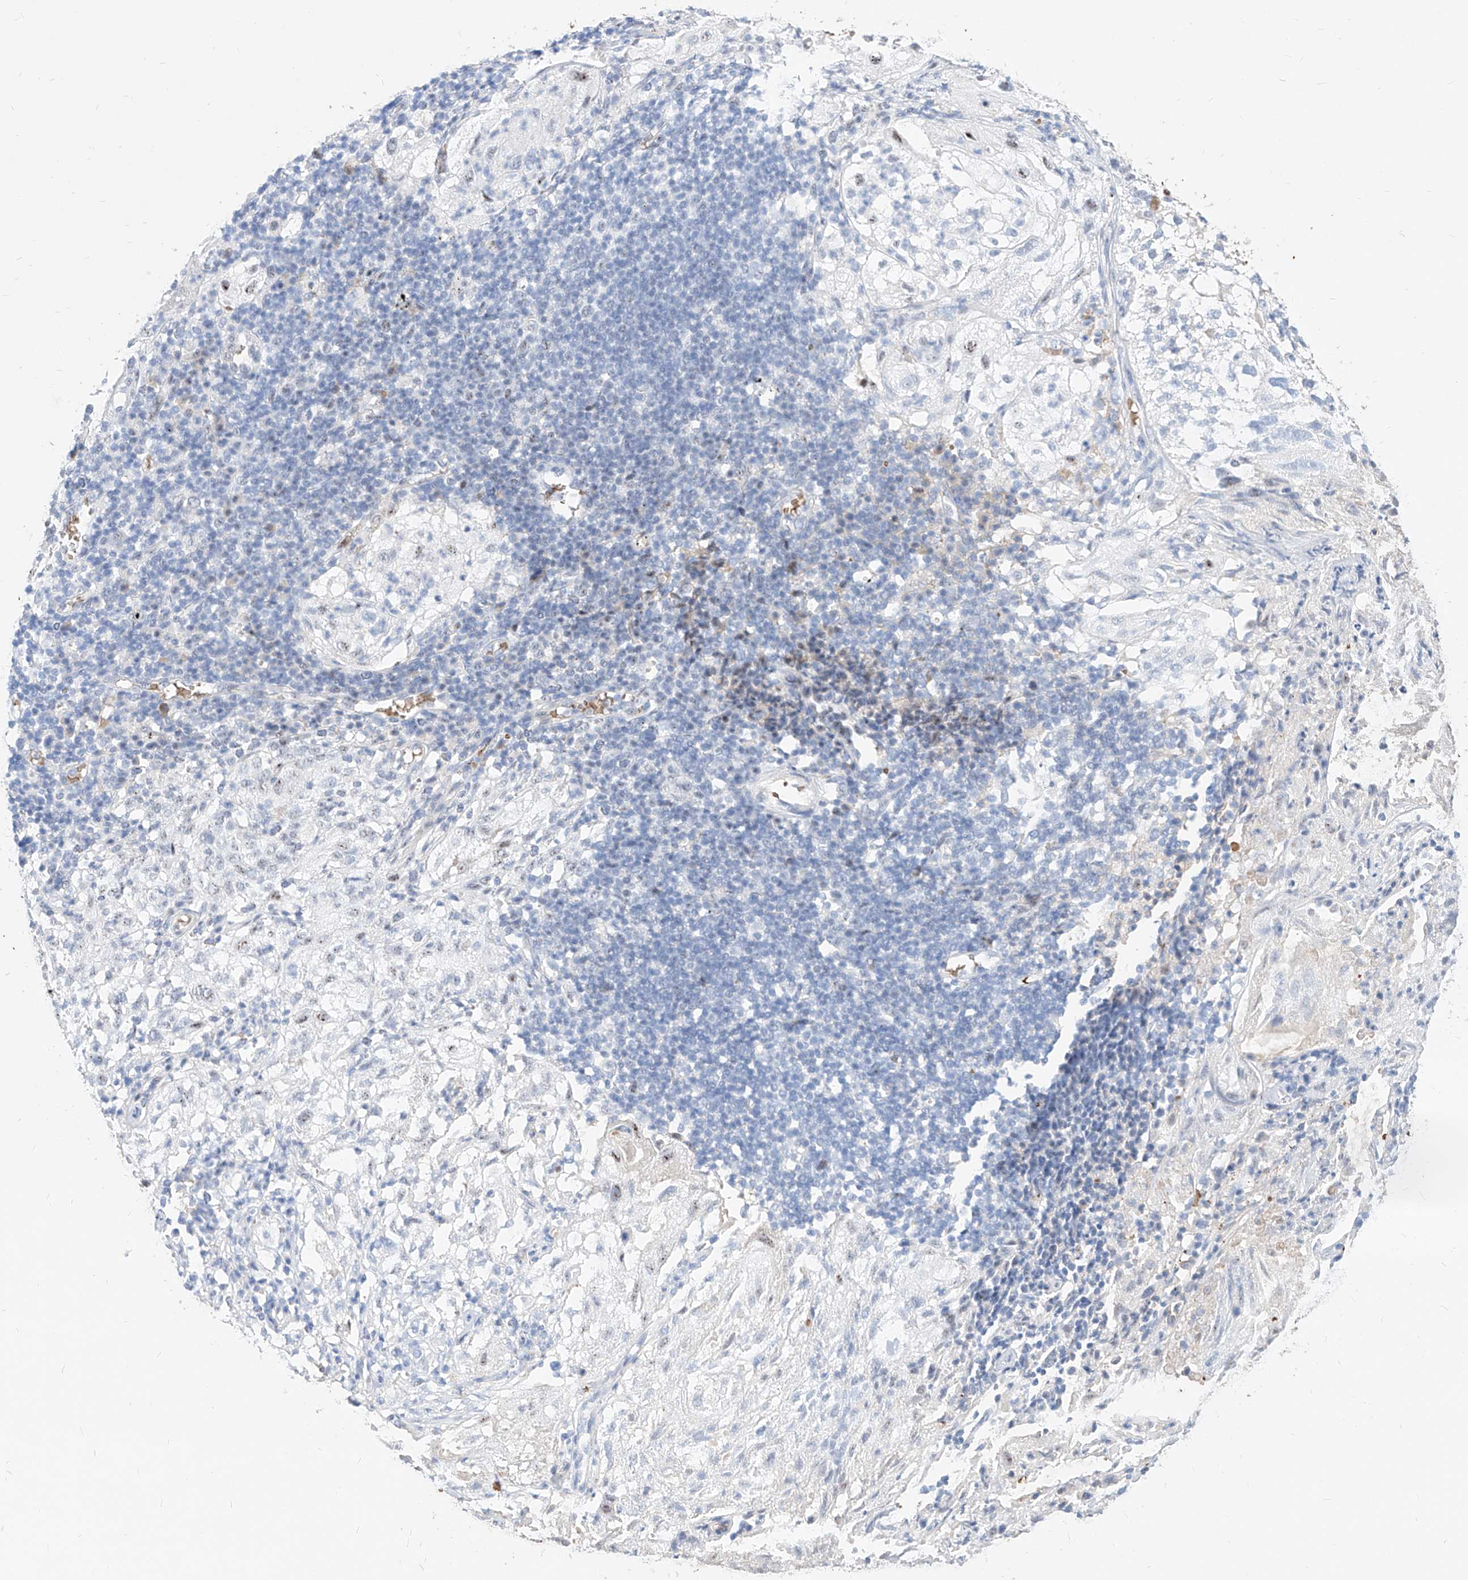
{"staining": {"intensity": "weak", "quantity": "25%-75%", "location": "nuclear"}, "tissue": "lung cancer", "cell_type": "Tumor cells", "image_type": "cancer", "snomed": [{"axis": "morphology", "description": "Inflammation, NOS"}, {"axis": "morphology", "description": "Squamous cell carcinoma, NOS"}, {"axis": "topography", "description": "Lymph node"}, {"axis": "topography", "description": "Soft tissue"}, {"axis": "topography", "description": "Lung"}], "caption": "Immunohistochemistry (DAB (3,3'-diaminobenzidine)) staining of squamous cell carcinoma (lung) exhibits weak nuclear protein positivity in approximately 25%-75% of tumor cells.", "gene": "ZFP42", "patient": {"sex": "male", "age": 66}}